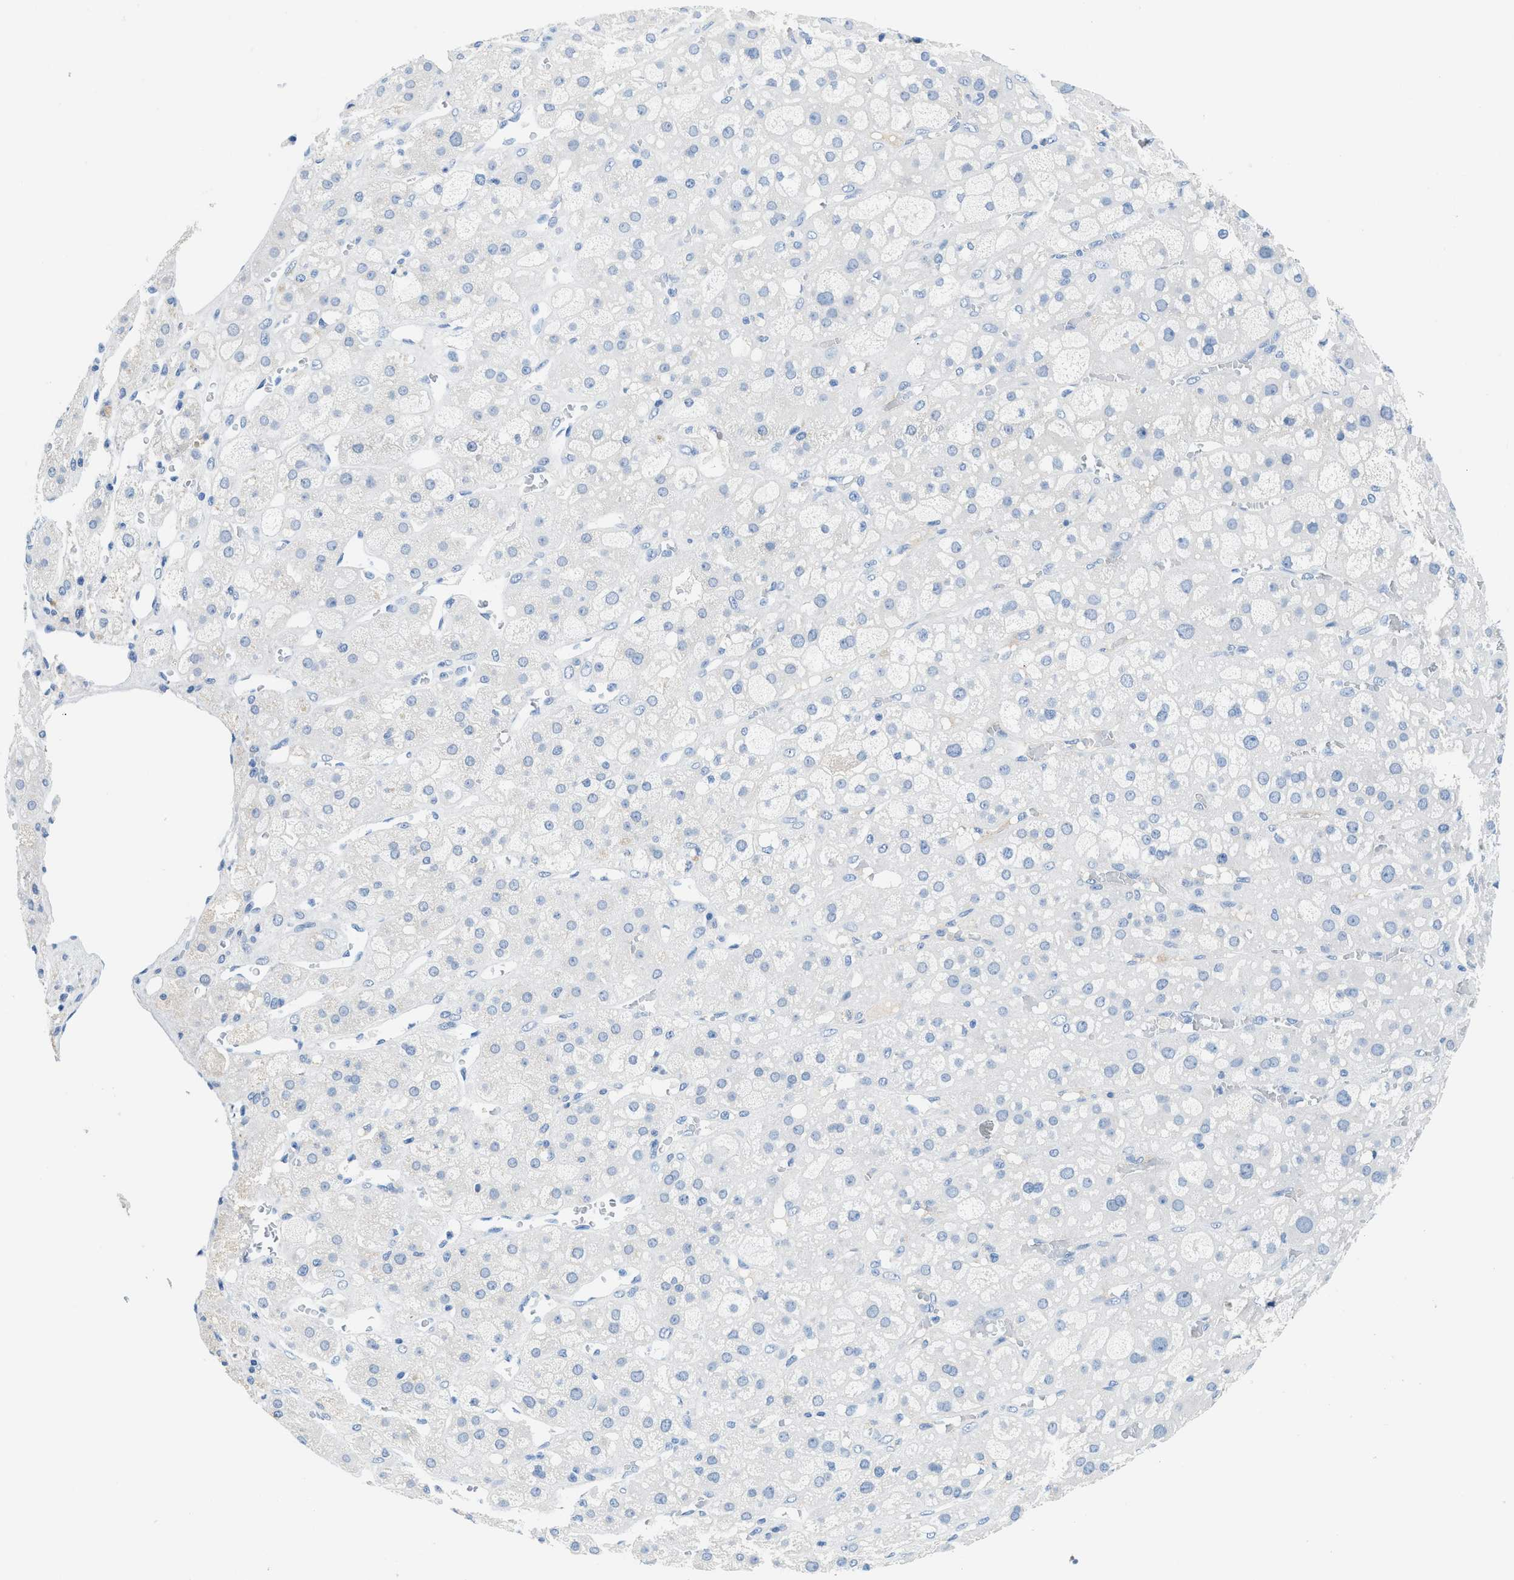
{"staining": {"intensity": "negative", "quantity": "none", "location": "none"}, "tissue": "adrenal gland", "cell_type": "Glandular cells", "image_type": "normal", "snomed": [{"axis": "morphology", "description": "Normal tissue, NOS"}, {"axis": "topography", "description": "Adrenal gland"}], "caption": "This is an IHC photomicrograph of unremarkable human adrenal gland. There is no positivity in glandular cells.", "gene": "MBL2", "patient": {"sex": "female", "age": 47}}